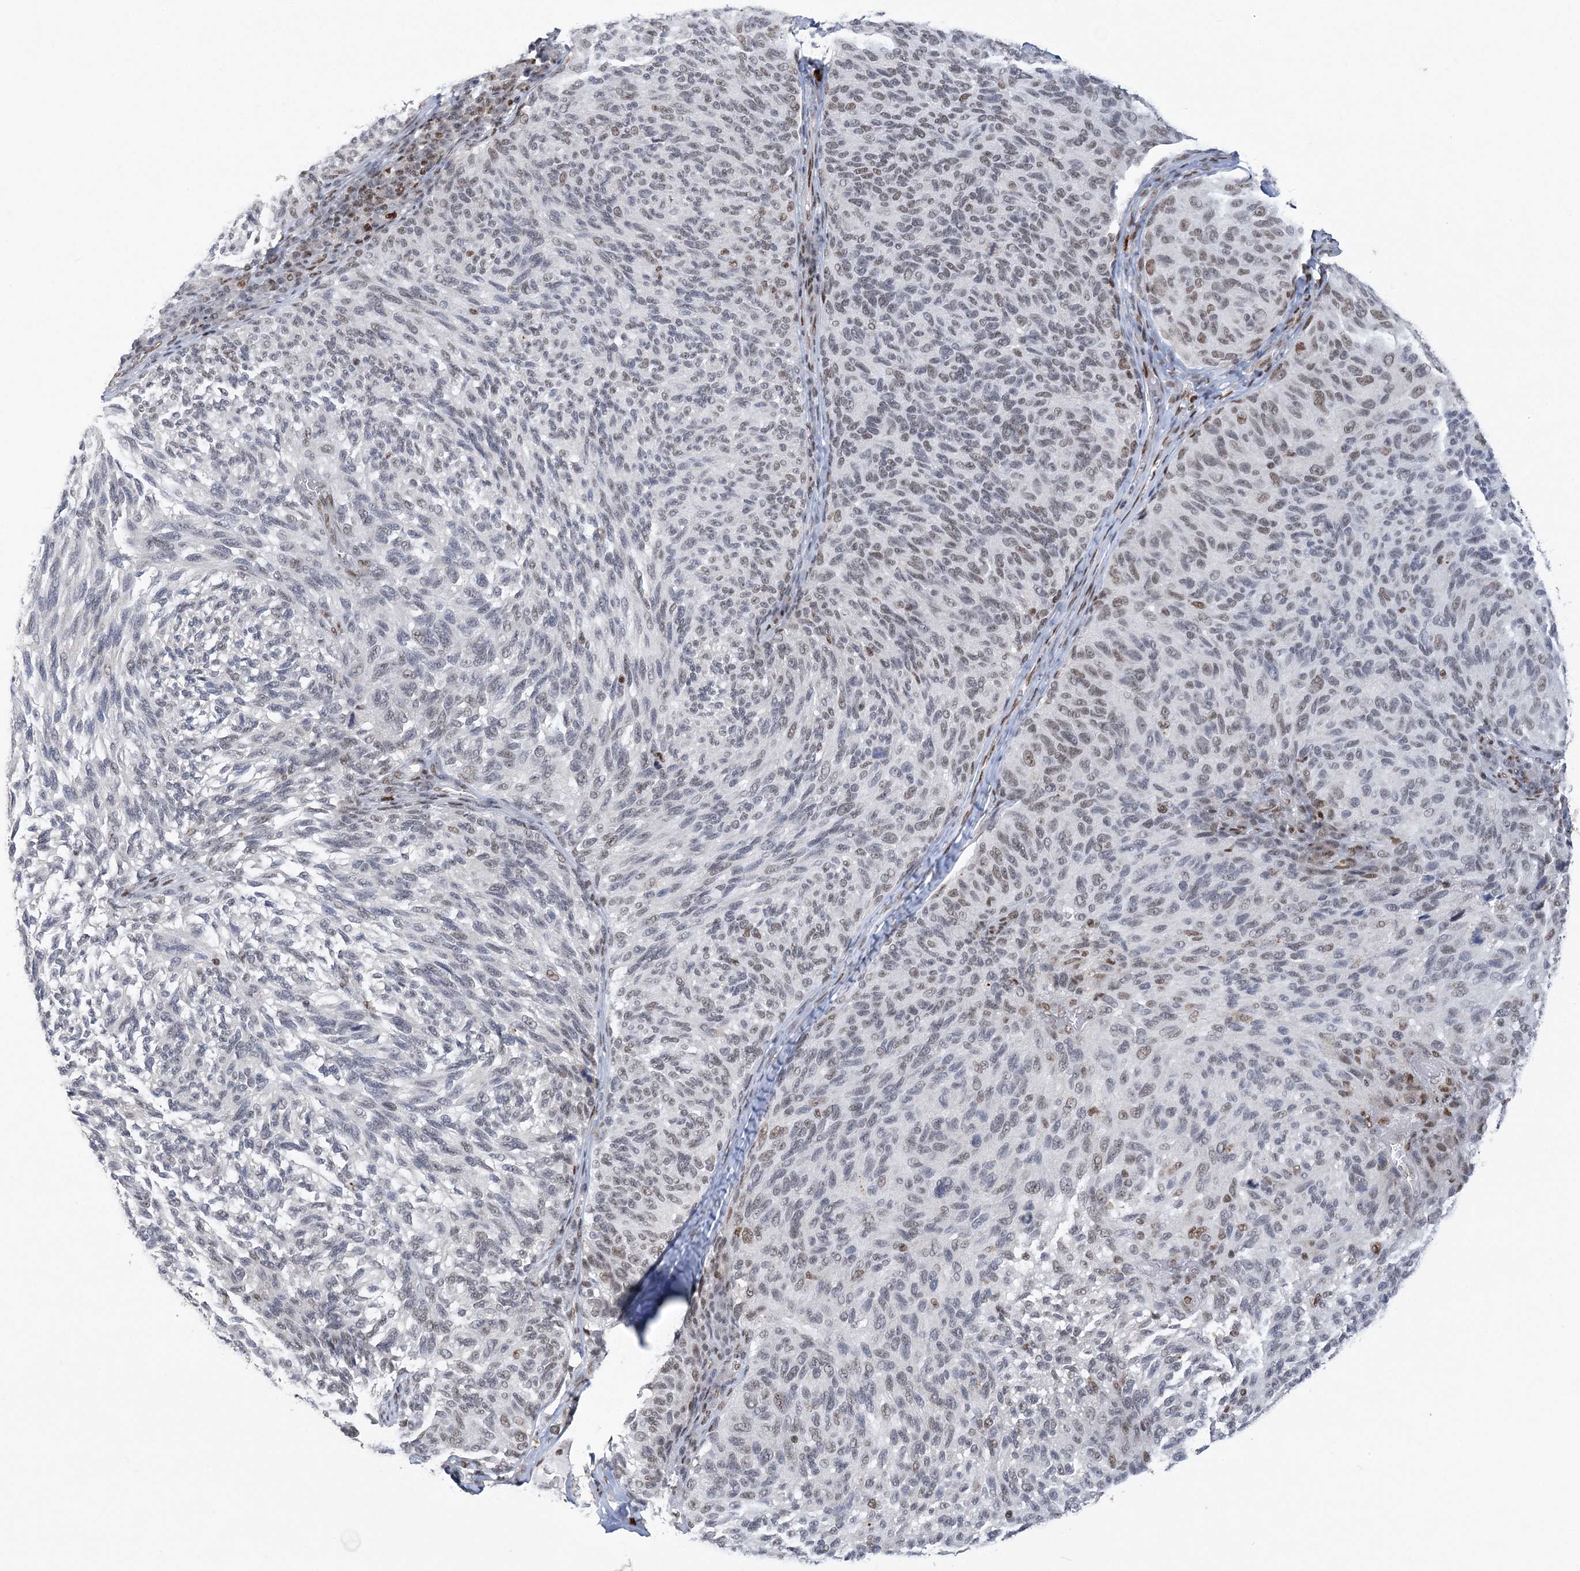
{"staining": {"intensity": "negative", "quantity": "none", "location": "none"}, "tissue": "melanoma", "cell_type": "Tumor cells", "image_type": "cancer", "snomed": [{"axis": "morphology", "description": "Malignant melanoma, NOS"}, {"axis": "topography", "description": "Skin"}], "caption": "Immunohistochemistry micrograph of human melanoma stained for a protein (brown), which exhibits no positivity in tumor cells.", "gene": "ZBTB7A", "patient": {"sex": "female", "age": 73}}